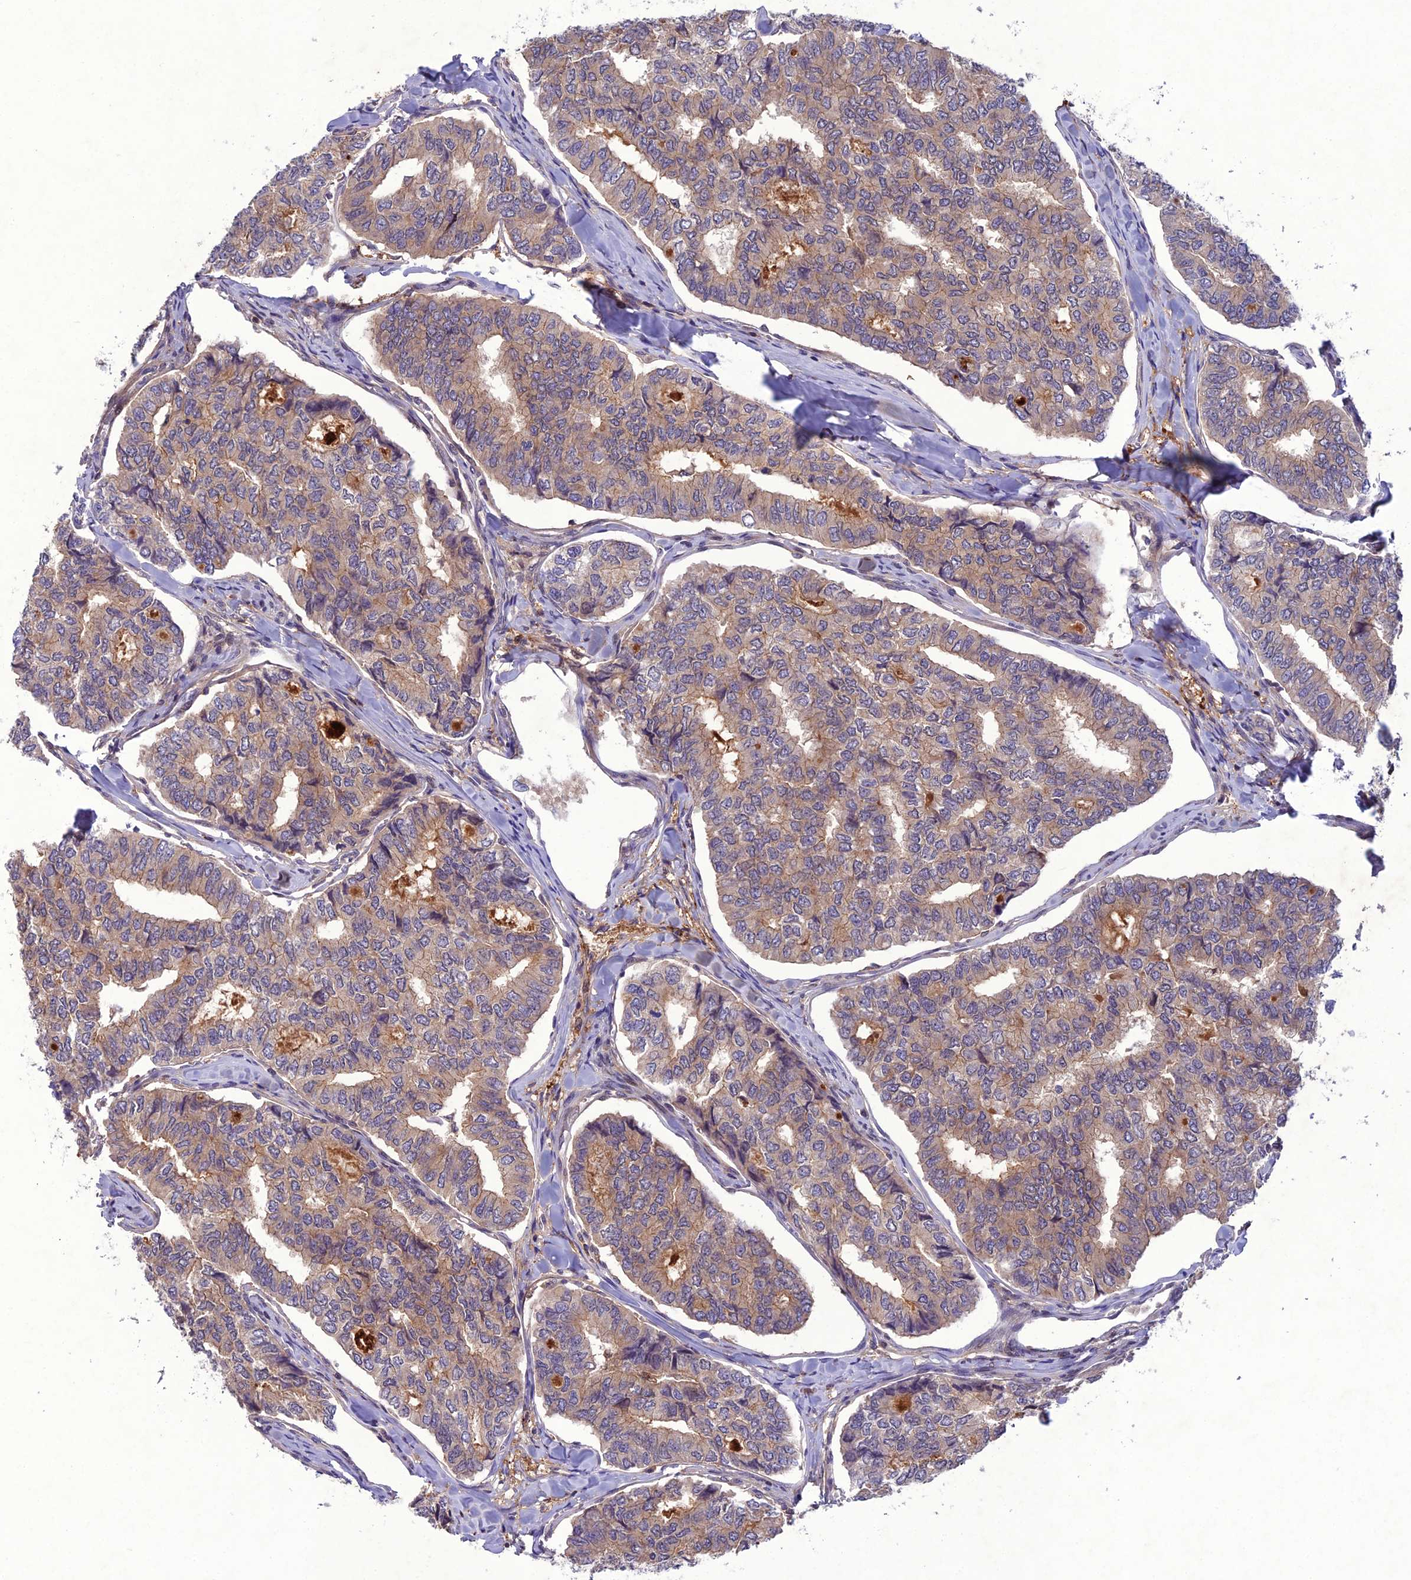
{"staining": {"intensity": "weak", "quantity": "25%-75%", "location": "cytoplasmic/membranous"}, "tissue": "thyroid cancer", "cell_type": "Tumor cells", "image_type": "cancer", "snomed": [{"axis": "morphology", "description": "Papillary adenocarcinoma, NOS"}, {"axis": "topography", "description": "Thyroid gland"}], "caption": "Immunohistochemical staining of human thyroid cancer displays low levels of weak cytoplasmic/membranous protein positivity in about 25%-75% of tumor cells. The protein is shown in brown color, while the nuclei are stained blue.", "gene": "GDF6", "patient": {"sex": "female", "age": 35}}